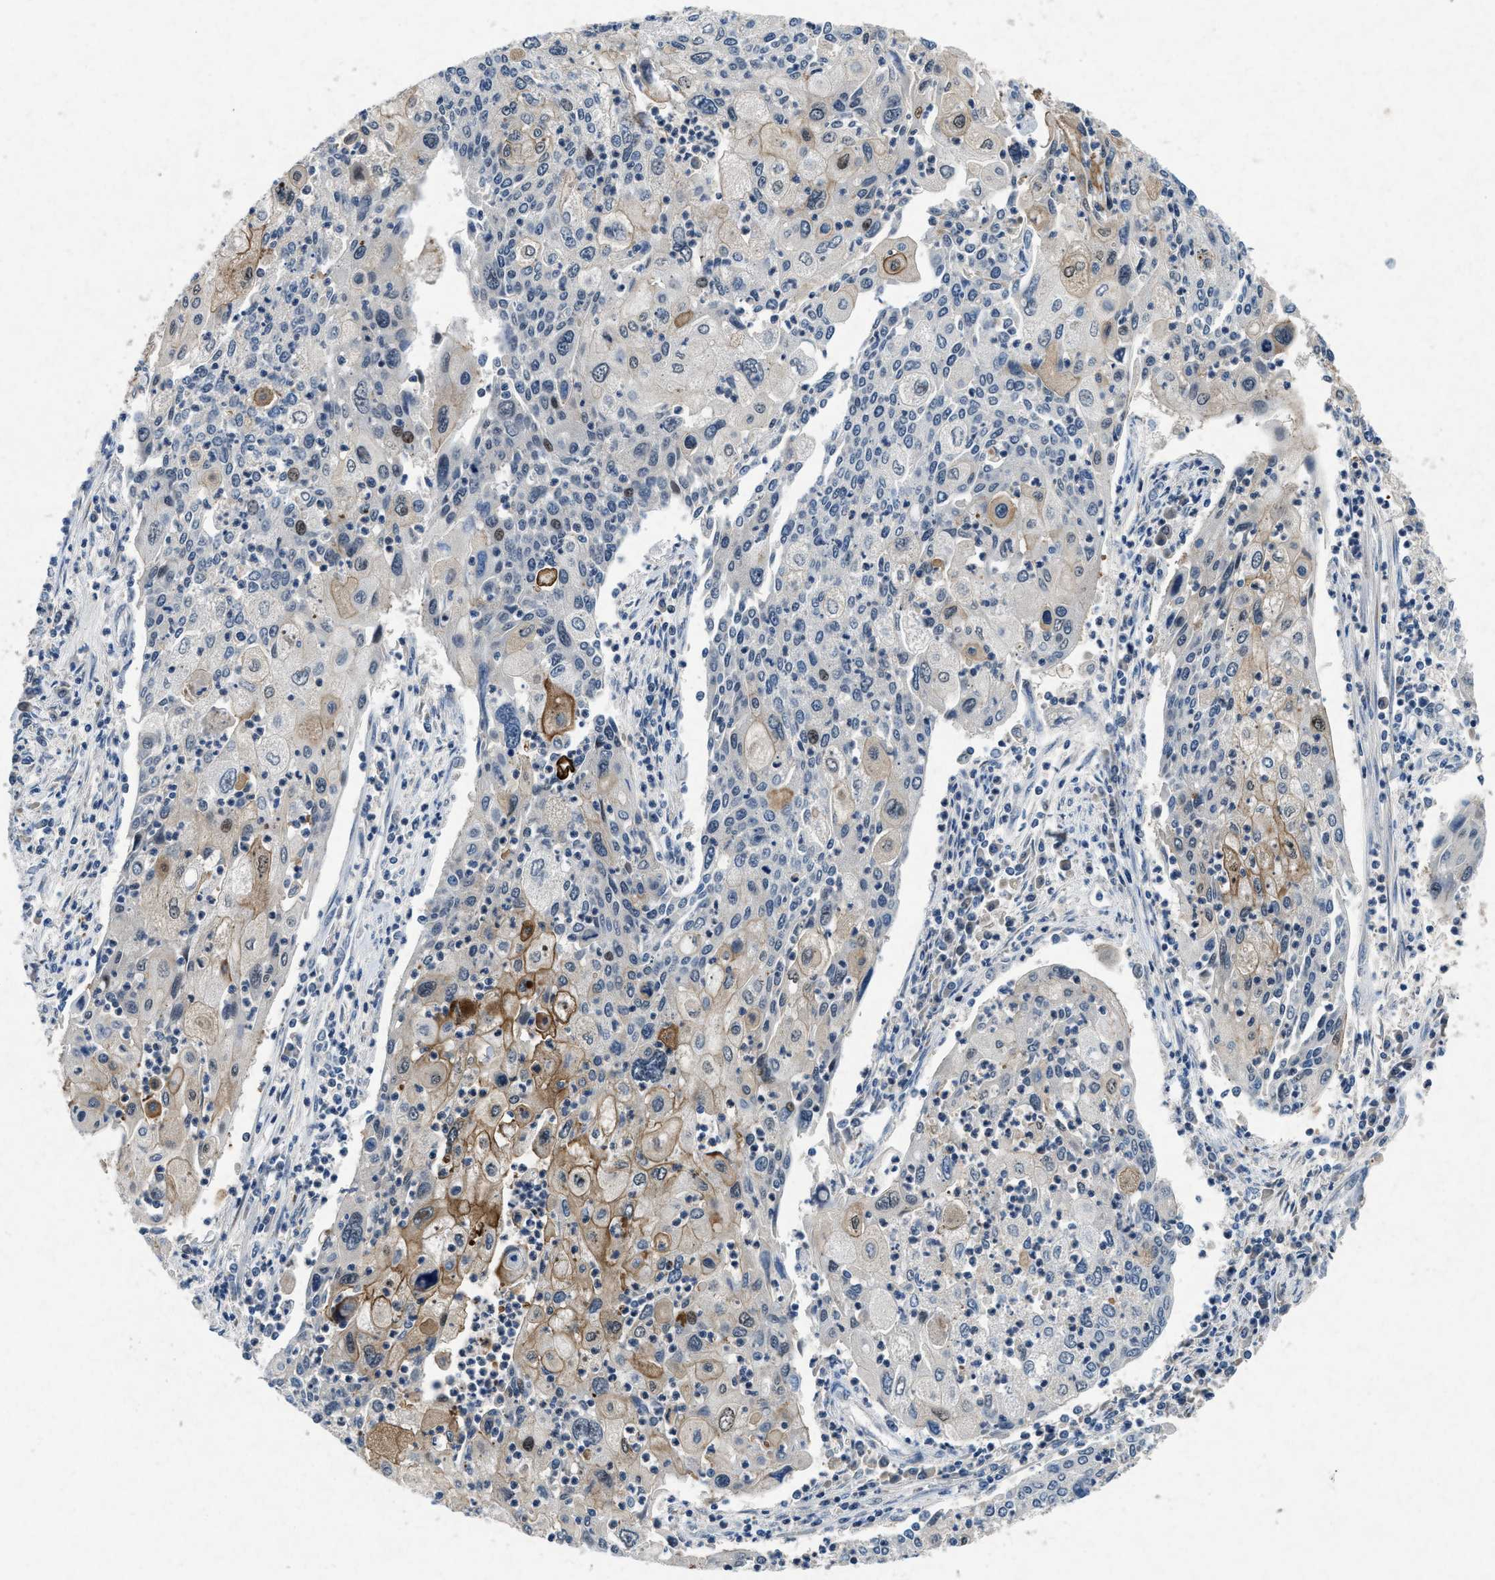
{"staining": {"intensity": "moderate", "quantity": "<25%", "location": "cytoplasmic/membranous"}, "tissue": "cervical cancer", "cell_type": "Tumor cells", "image_type": "cancer", "snomed": [{"axis": "morphology", "description": "Squamous cell carcinoma, NOS"}, {"axis": "topography", "description": "Cervix"}], "caption": "The immunohistochemical stain shows moderate cytoplasmic/membranous positivity in tumor cells of cervical cancer (squamous cell carcinoma) tissue.", "gene": "PHLDA1", "patient": {"sex": "female", "age": 40}}